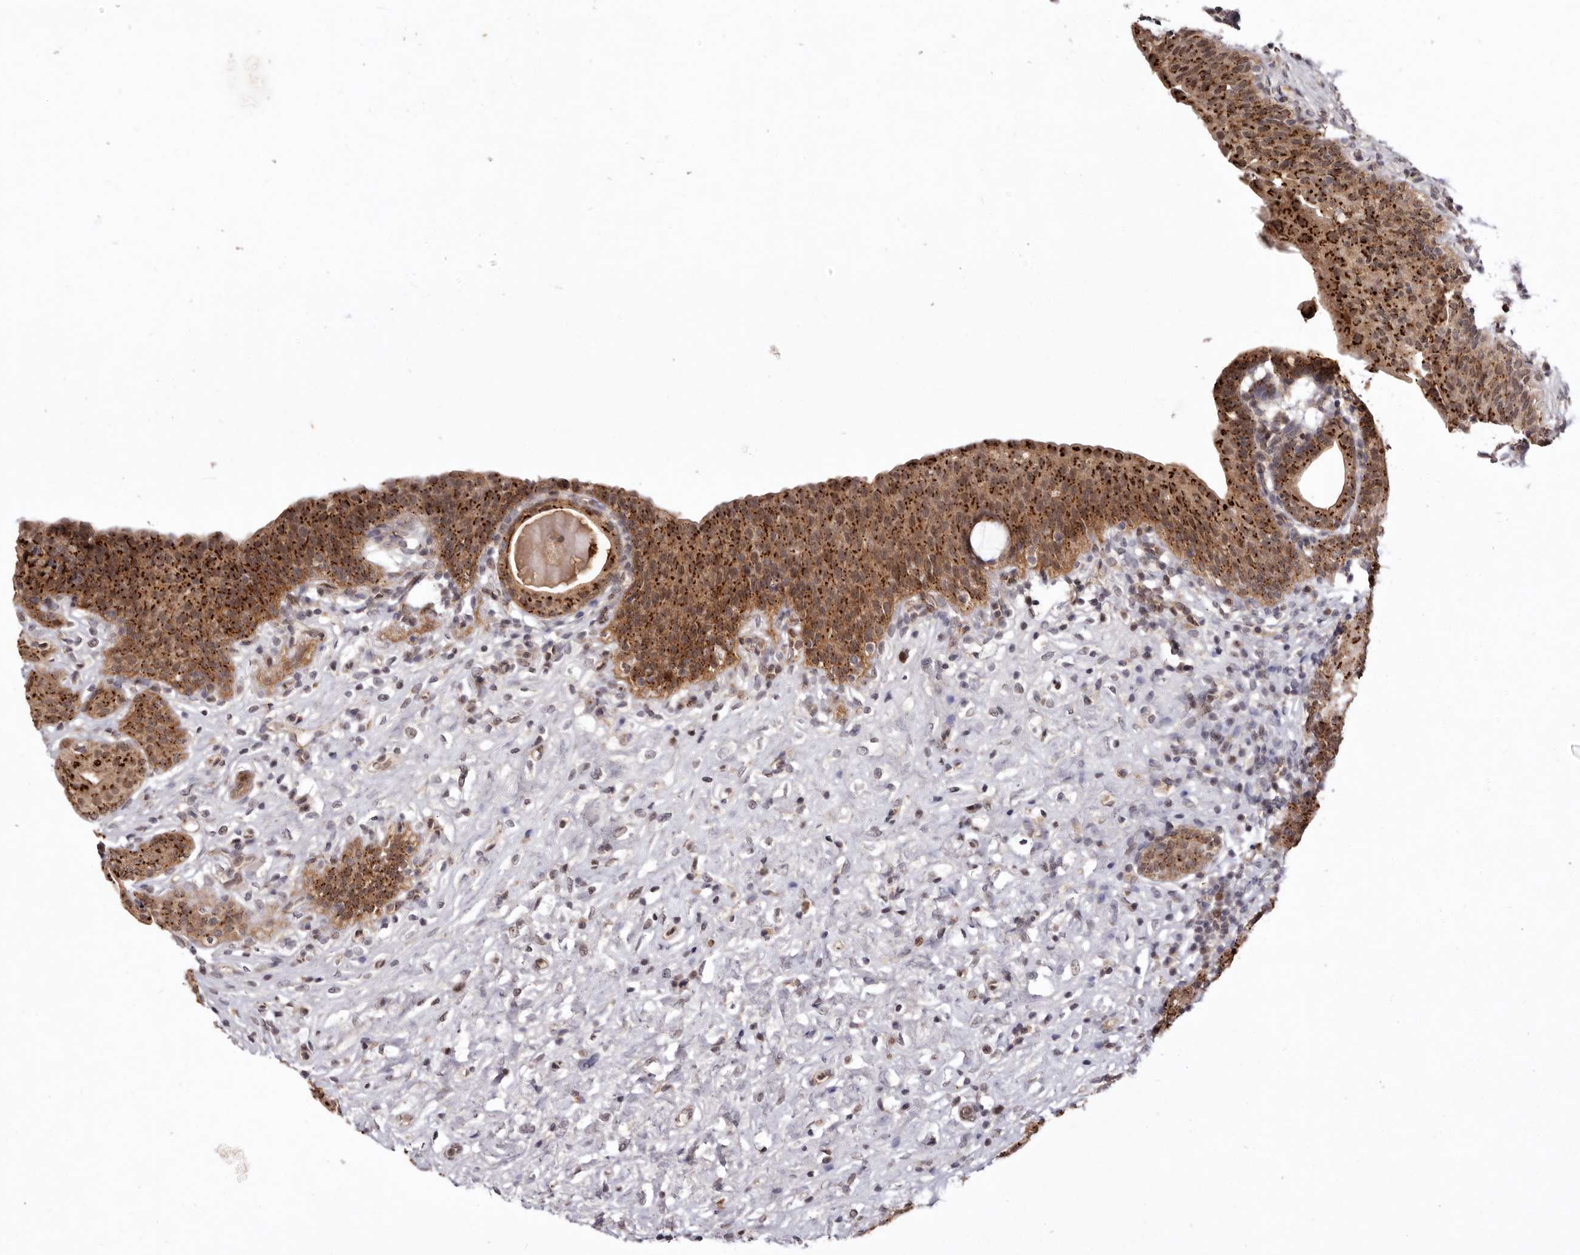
{"staining": {"intensity": "strong", "quantity": ">75%", "location": "cytoplasmic/membranous,nuclear"}, "tissue": "urinary bladder", "cell_type": "Urothelial cells", "image_type": "normal", "snomed": [{"axis": "morphology", "description": "Normal tissue, NOS"}, {"axis": "topography", "description": "Urinary bladder"}], "caption": "Normal urinary bladder reveals strong cytoplasmic/membranous,nuclear positivity in approximately >75% of urothelial cells, visualized by immunohistochemistry.", "gene": "NOTCH1", "patient": {"sex": "male", "age": 83}}